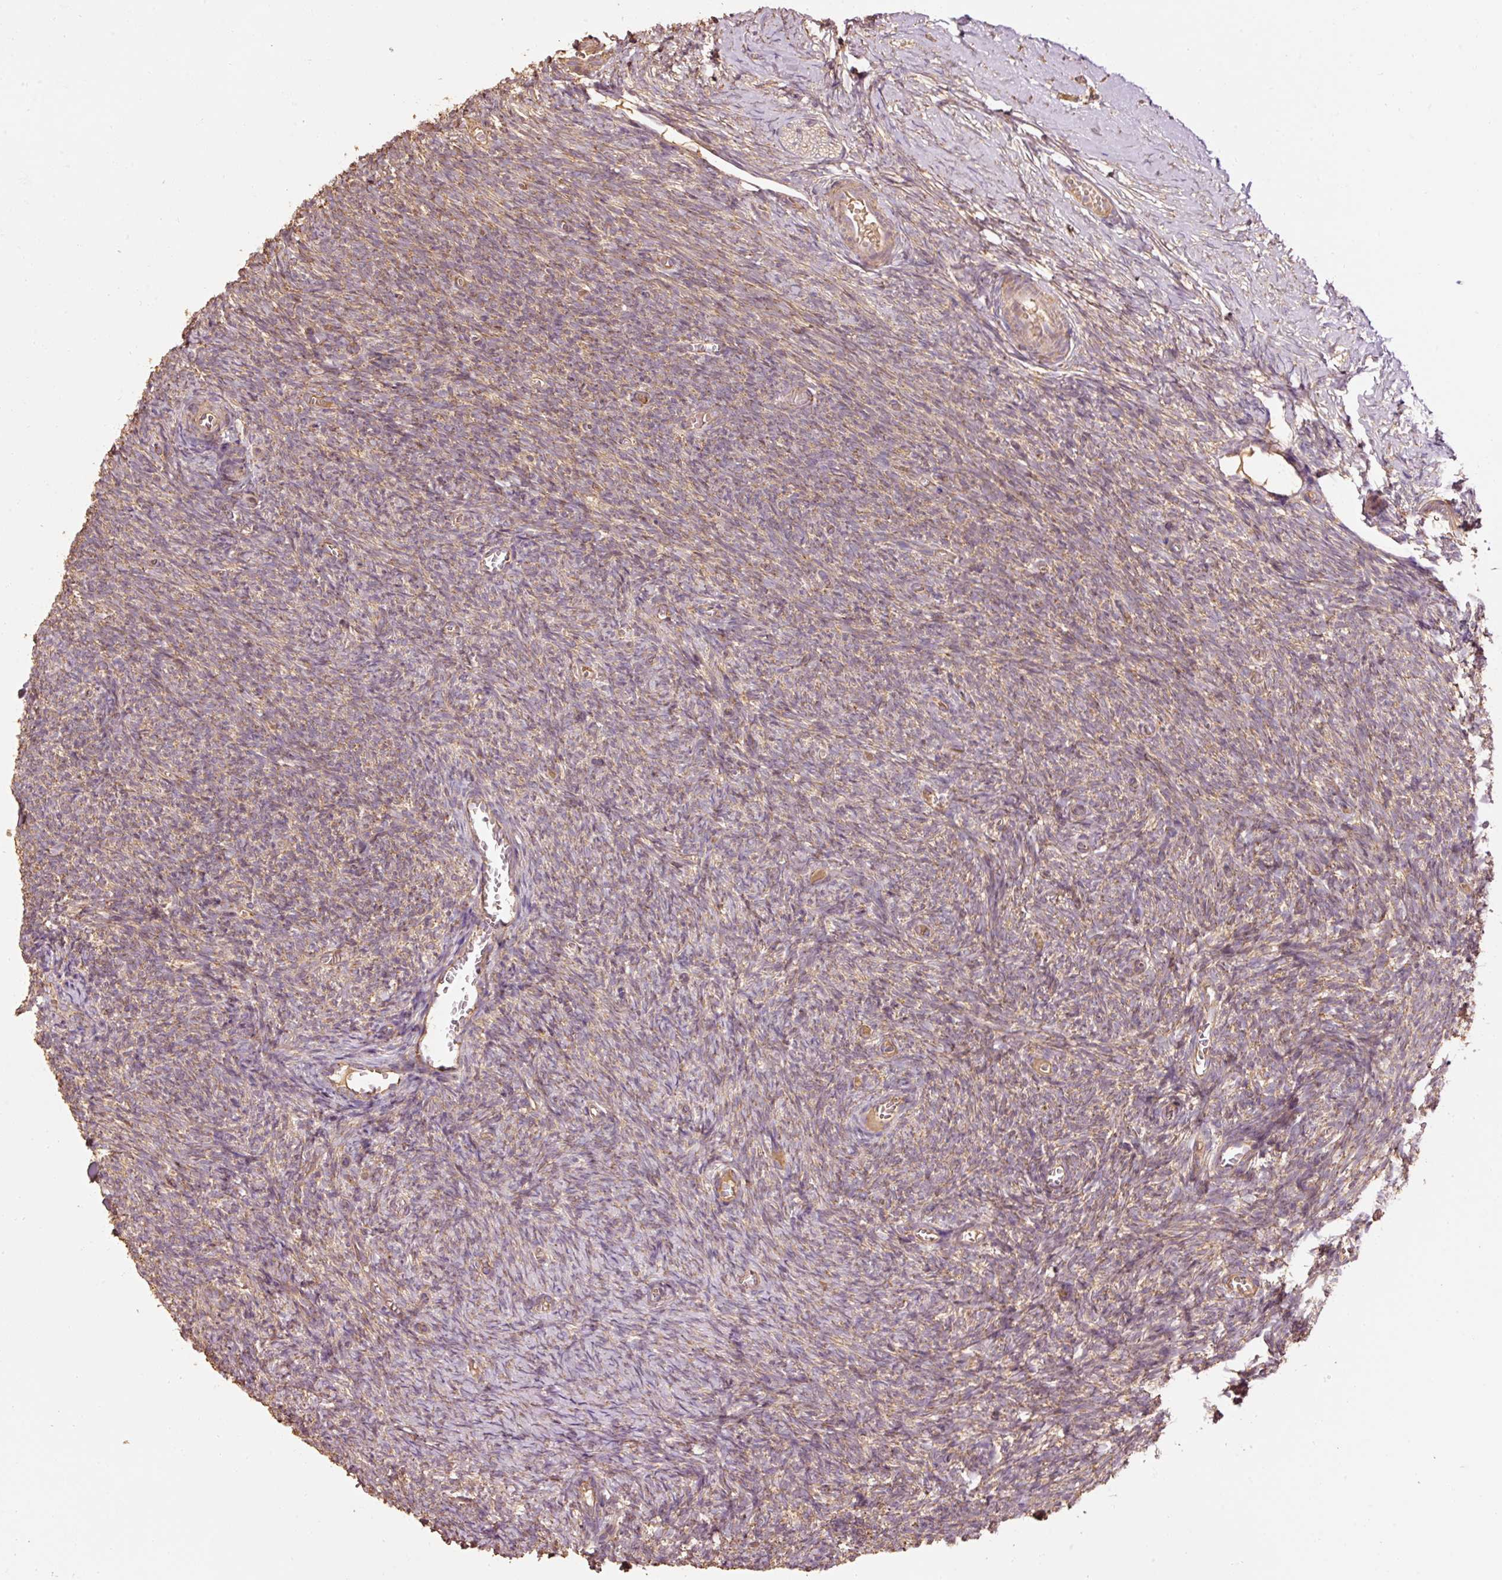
{"staining": {"intensity": "moderate", "quantity": ">75%", "location": "cytoplasmic/membranous"}, "tissue": "ovary", "cell_type": "Follicle cells", "image_type": "normal", "snomed": [{"axis": "morphology", "description": "Normal tissue, NOS"}, {"axis": "topography", "description": "Ovary"}], "caption": "Ovary stained for a protein reveals moderate cytoplasmic/membranous positivity in follicle cells. Immunohistochemistry (ihc) stains the protein in brown and the nuclei are stained blue.", "gene": "EFHC1", "patient": {"sex": "female", "age": 39}}